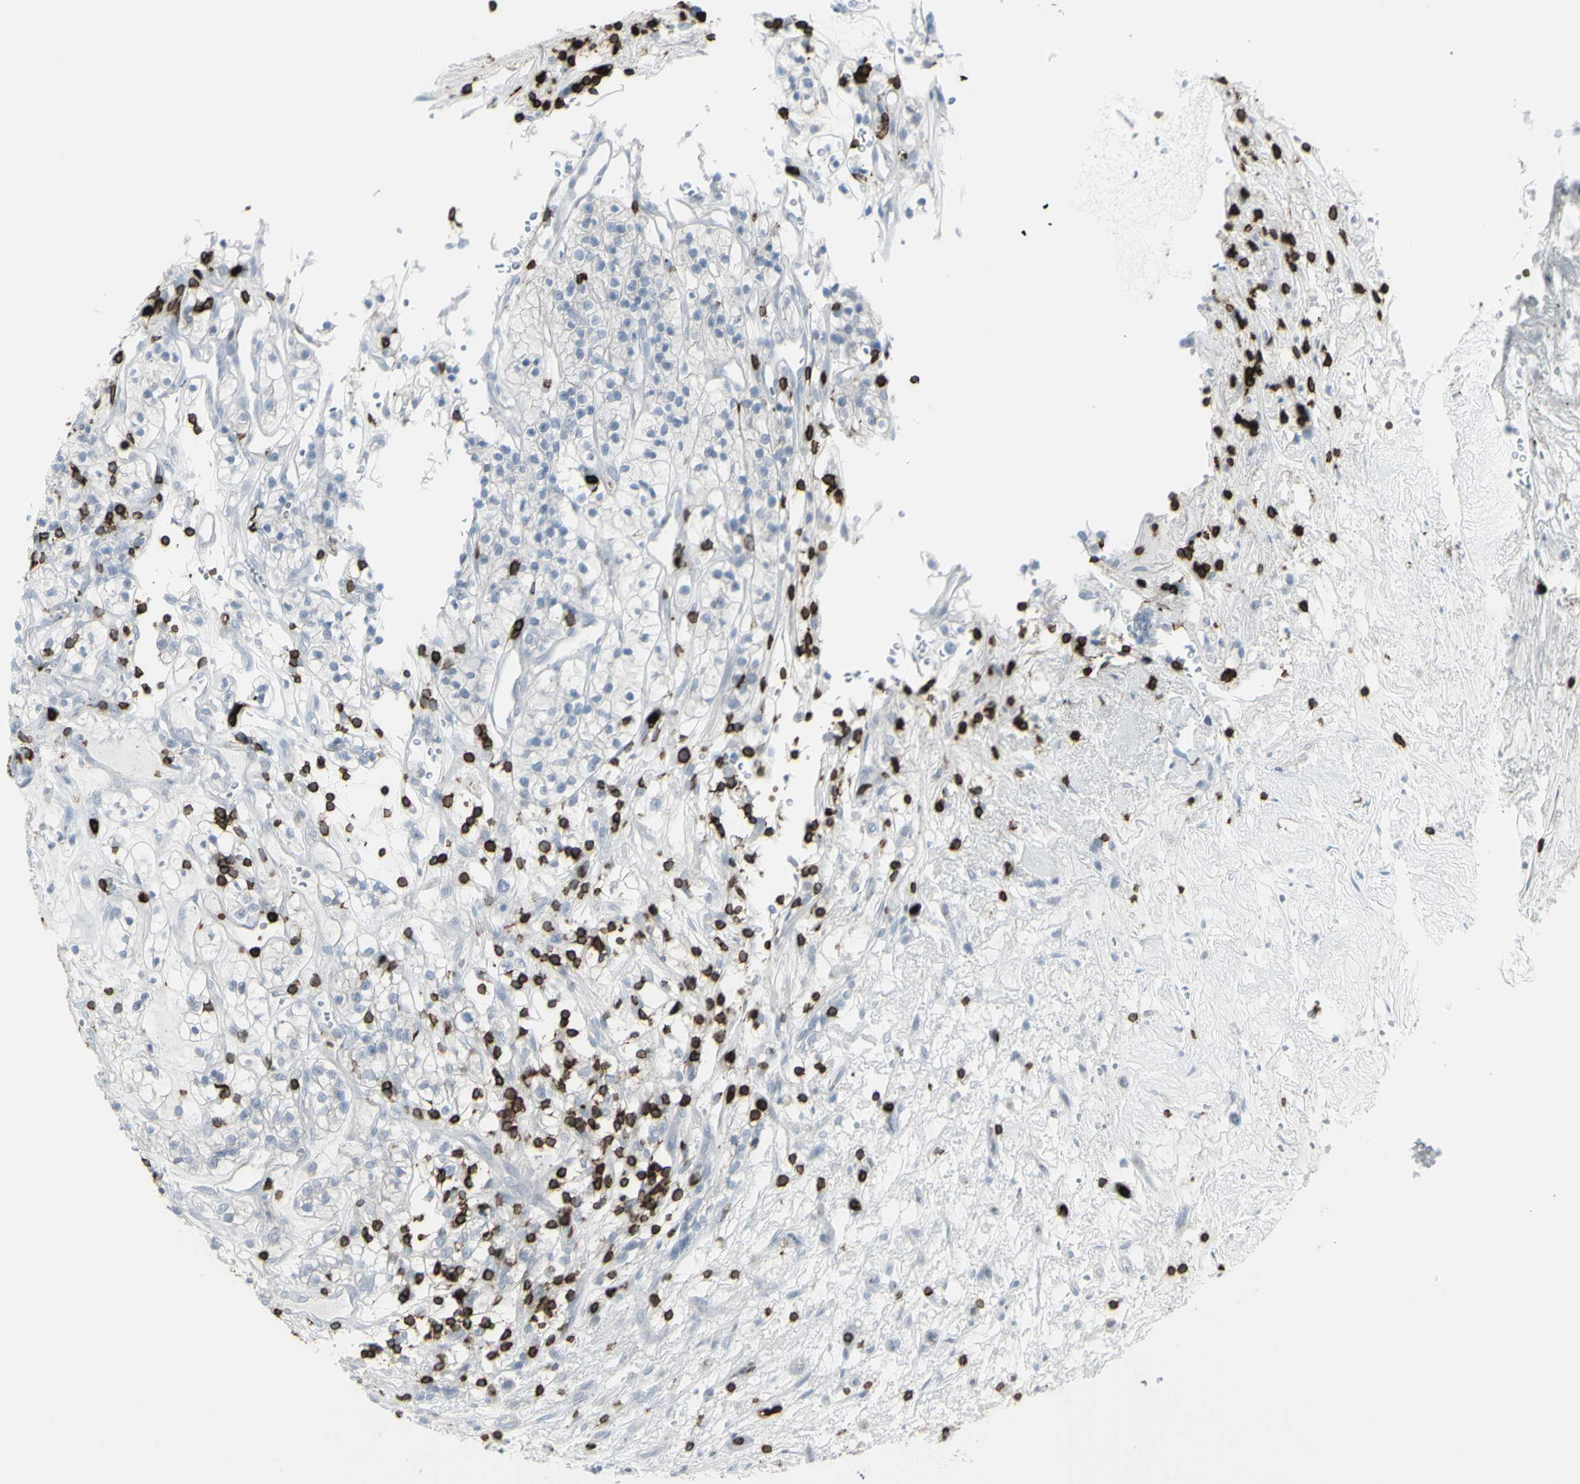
{"staining": {"intensity": "negative", "quantity": "none", "location": "none"}, "tissue": "renal cancer", "cell_type": "Tumor cells", "image_type": "cancer", "snomed": [{"axis": "morphology", "description": "Adenocarcinoma, NOS"}, {"axis": "topography", "description": "Kidney"}], "caption": "Protein analysis of renal cancer (adenocarcinoma) demonstrates no significant positivity in tumor cells.", "gene": "CD247", "patient": {"sex": "female", "age": 57}}